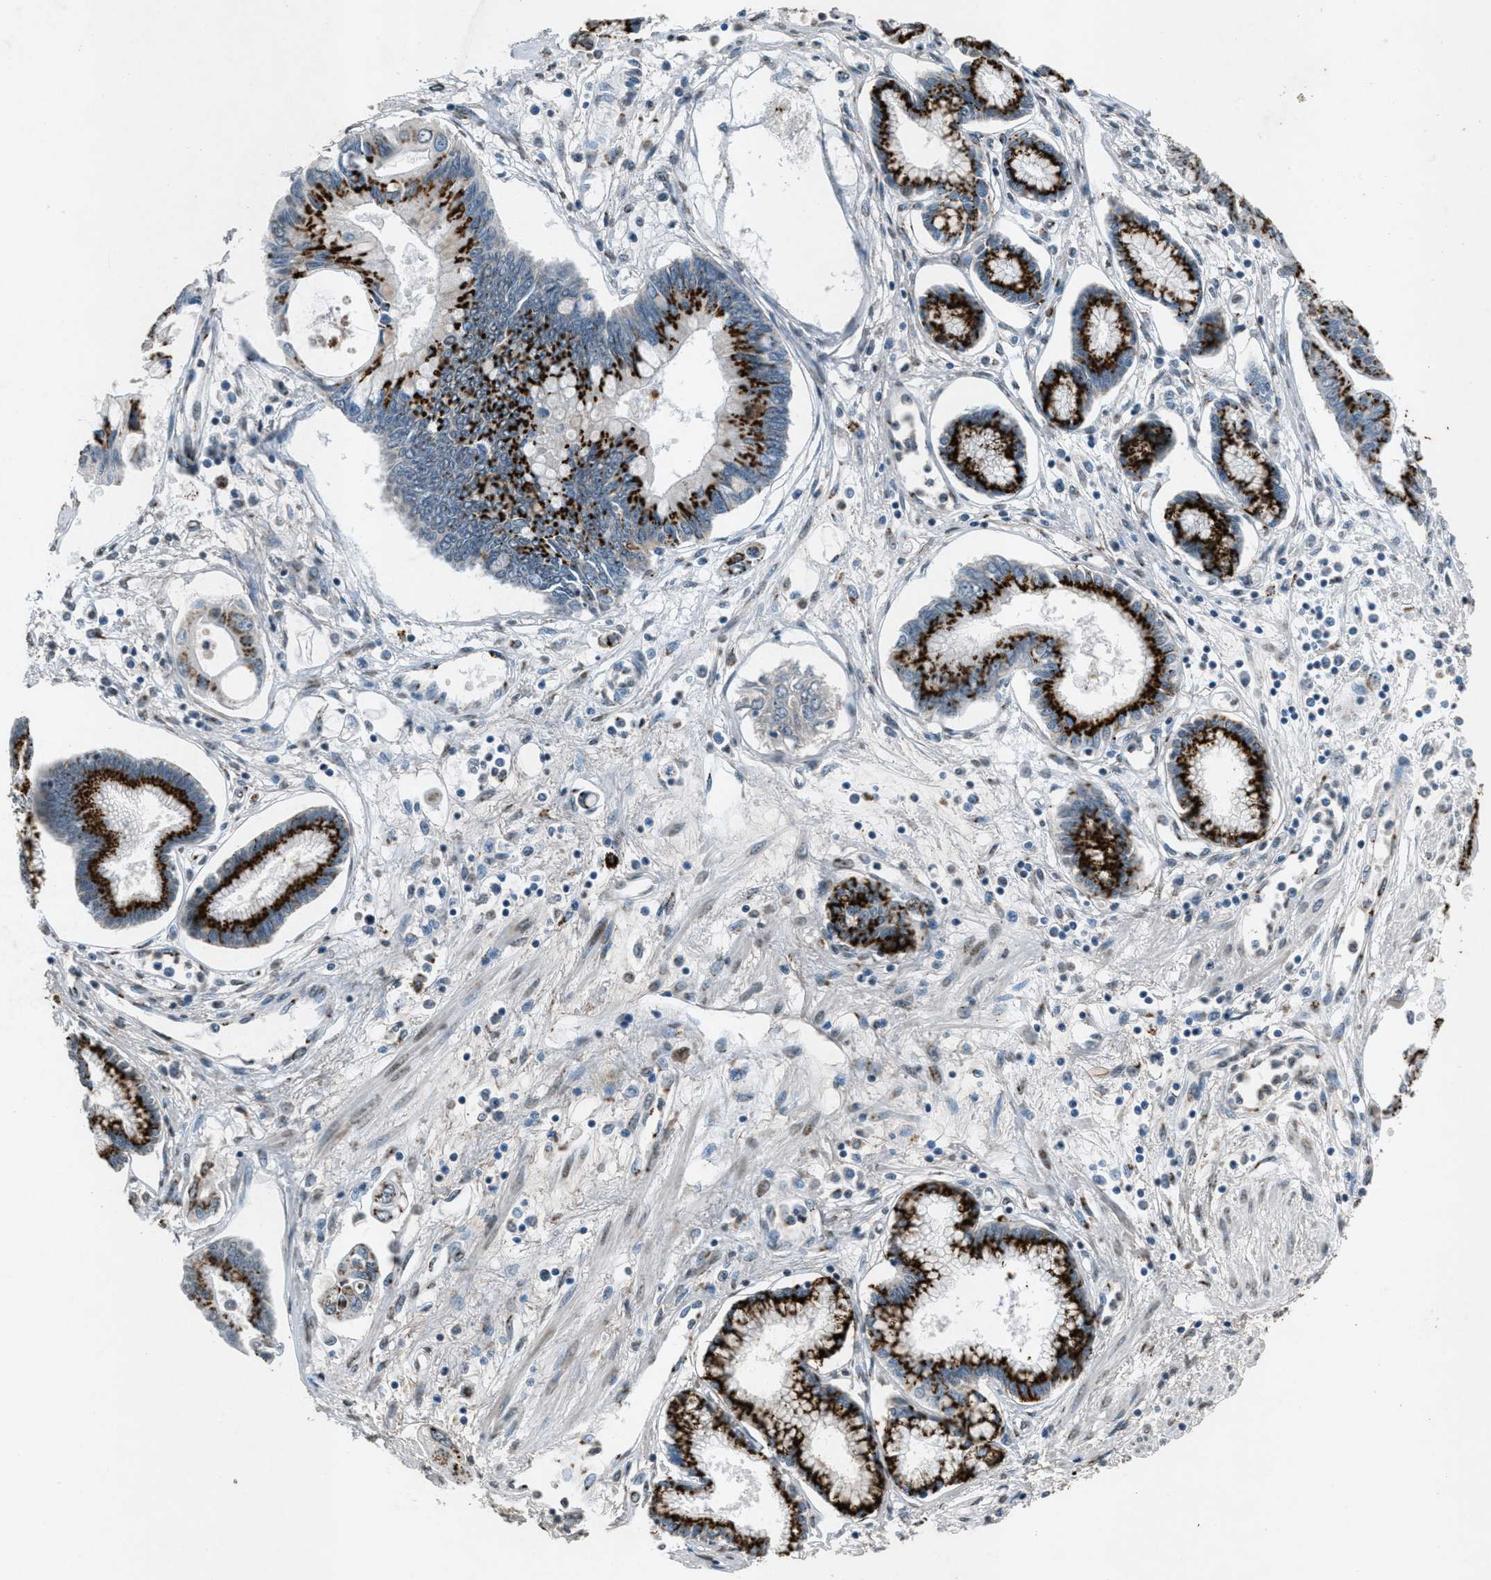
{"staining": {"intensity": "strong", "quantity": "25%-75%", "location": "cytoplasmic/membranous"}, "tissue": "pancreatic cancer", "cell_type": "Tumor cells", "image_type": "cancer", "snomed": [{"axis": "morphology", "description": "Adenocarcinoma, NOS"}, {"axis": "topography", "description": "Pancreas"}], "caption": "High-magnification brightfield microscopy of pancreatic adenocarcinoma stained with DAB (brown) and counterstained with hematoxylin (blue). tumor cells exhibit strong cytoplasmic/membranous expression is identified in about25%-75% of cells.", "gene": "GPC6", "patient": {"sex": "female", "age": 77}}